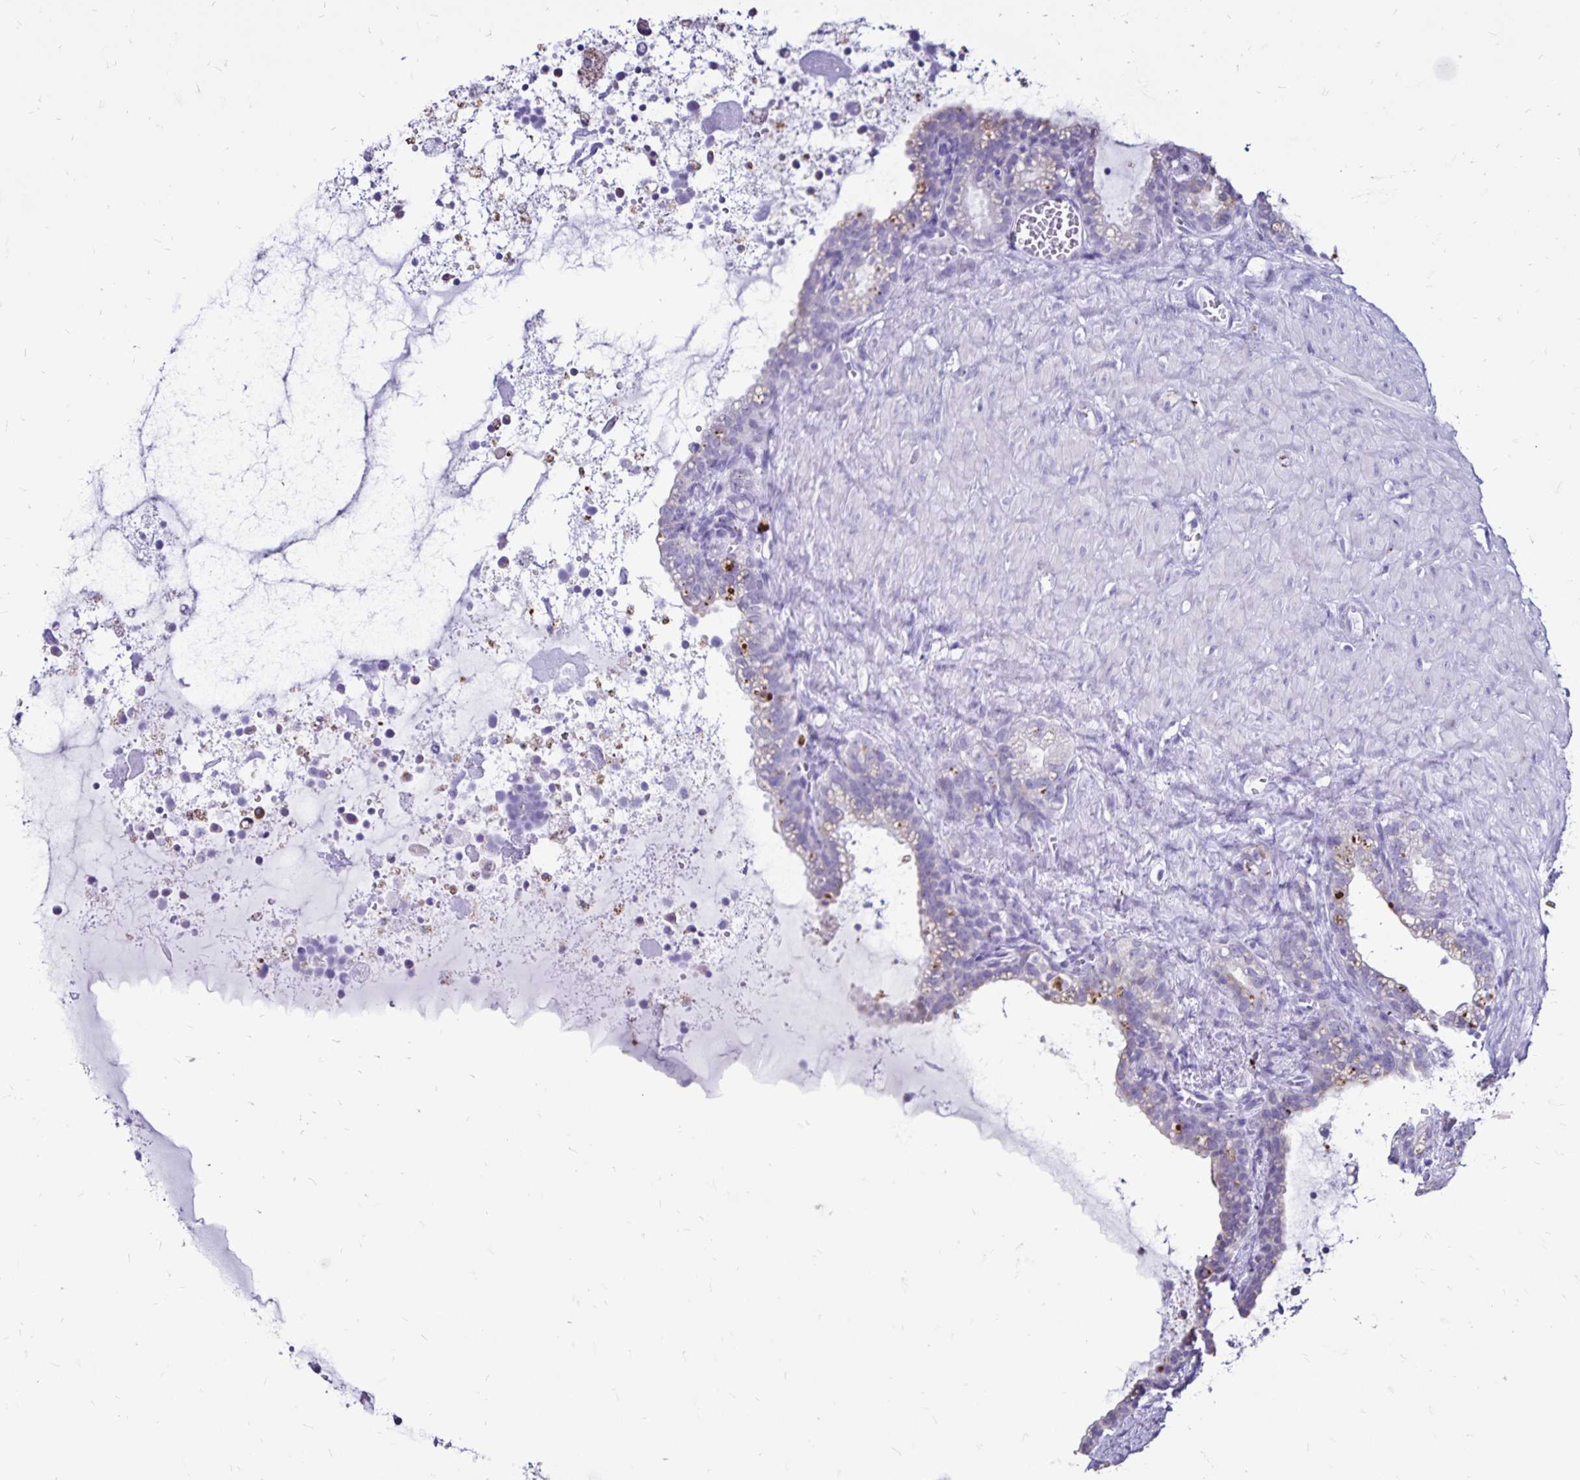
{"staining": {"intensity": "weak", "quantity": "<25%", "location": "cytoplasmic/membranous"}, "tissue": "seminal vesicle", "cell_type": "Glandular cells", "image_type": "normal", "snomed": [{"axis": "morphology", "description": "Normal tissue, NOS"}, {"axis": "topography", "description": "Seminal veicle"}], "caption": "Human seminal vesicle stained for a protein using immunohistochemistry (IHC) exhibits no expression in glandular cells.", "gene": "EVPL", "patient": {"sex": "male", "age": 76}}